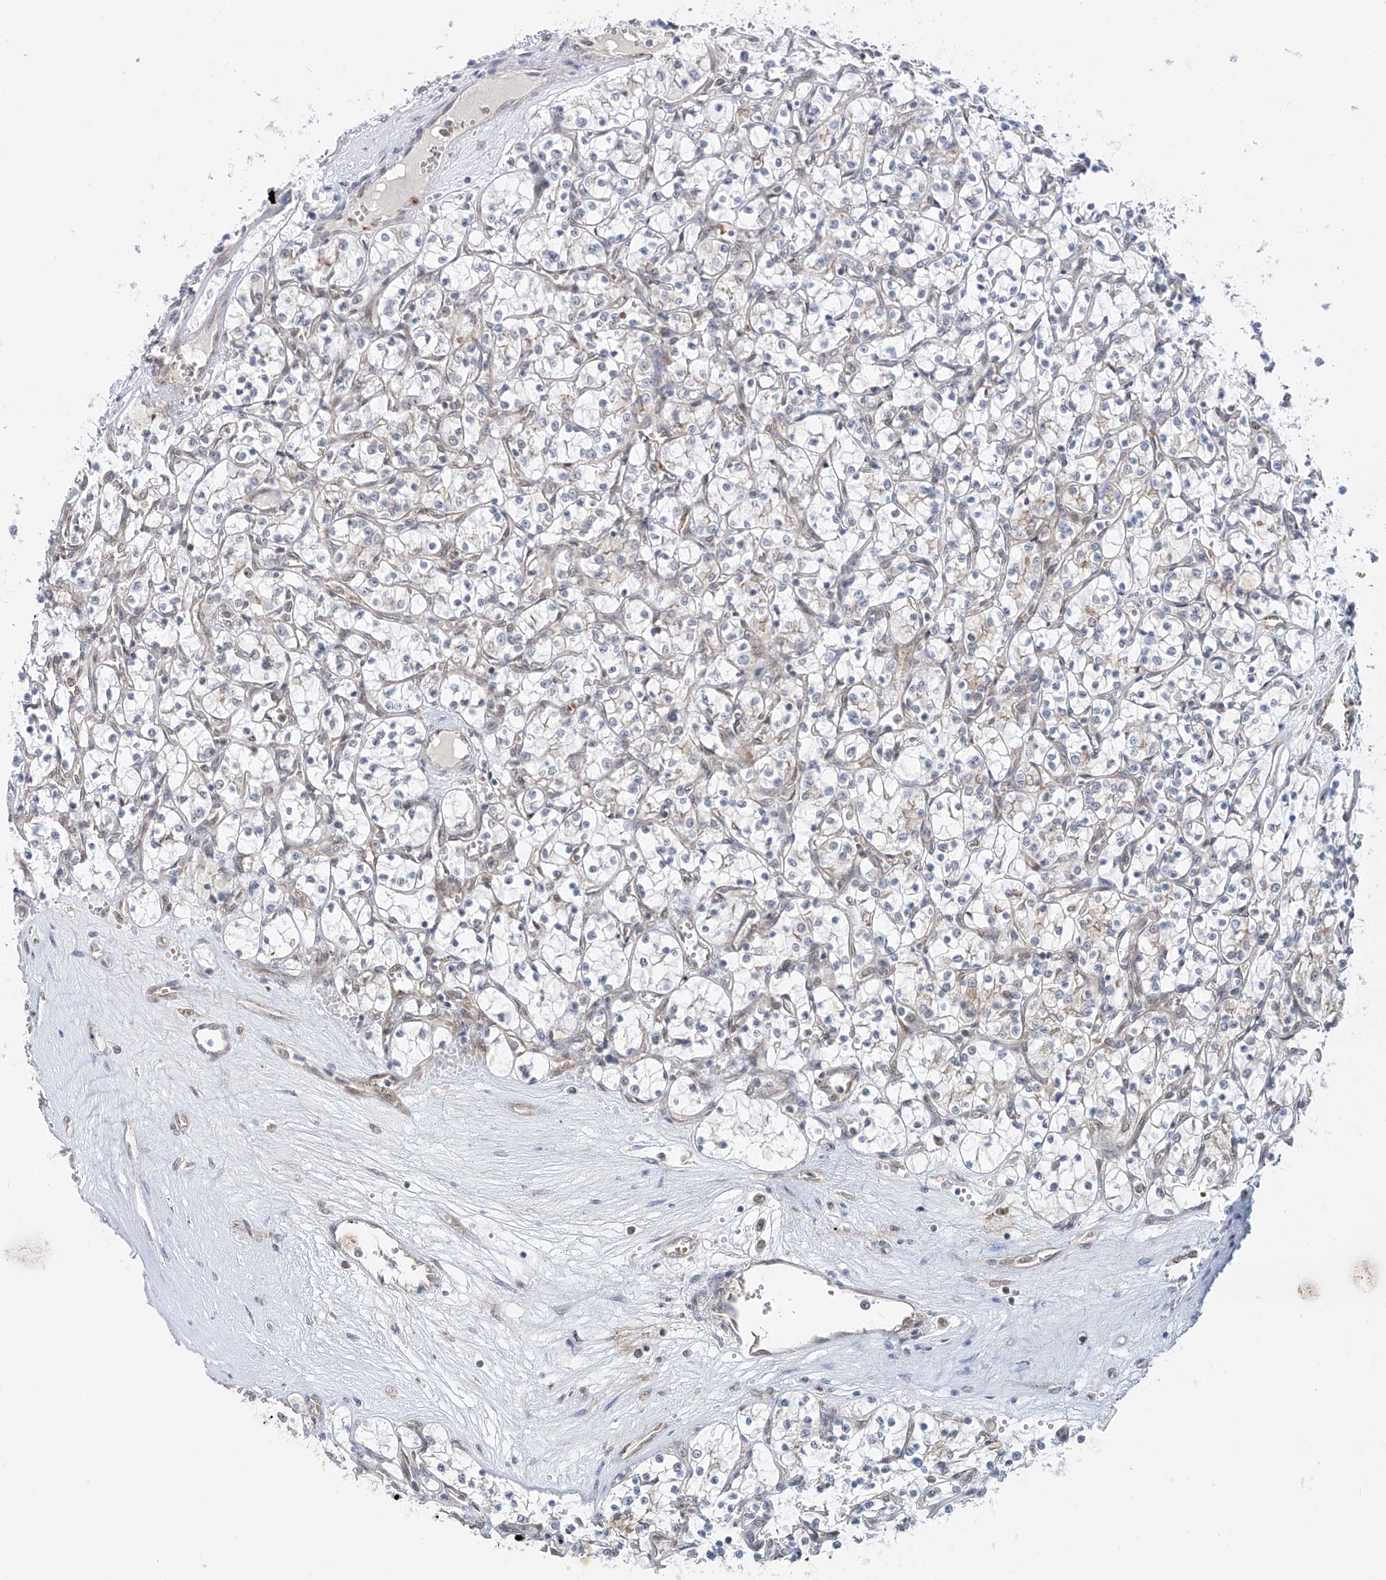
{"staining": {"intensity": "negative", "quantity": "none", "location": "none"}, "tissue": "renal cancer", "cell_type": "Tumor cells", "image_type": "cancer", "snomed": [{"axis": "morphology", "description": "Adenocarcinoma, NOS"}, {"axis": "topography", "description": "Kidney"}], "caption": "Immunohistochemistry (IHC) micrograph of neoplastic tissue: human renal cancer (adenocarcinoma) stained with DAB reveals no significant protein staining in tumor cells.", "gene": "POGK", "patient": {"sex": "female", "age": 69}}